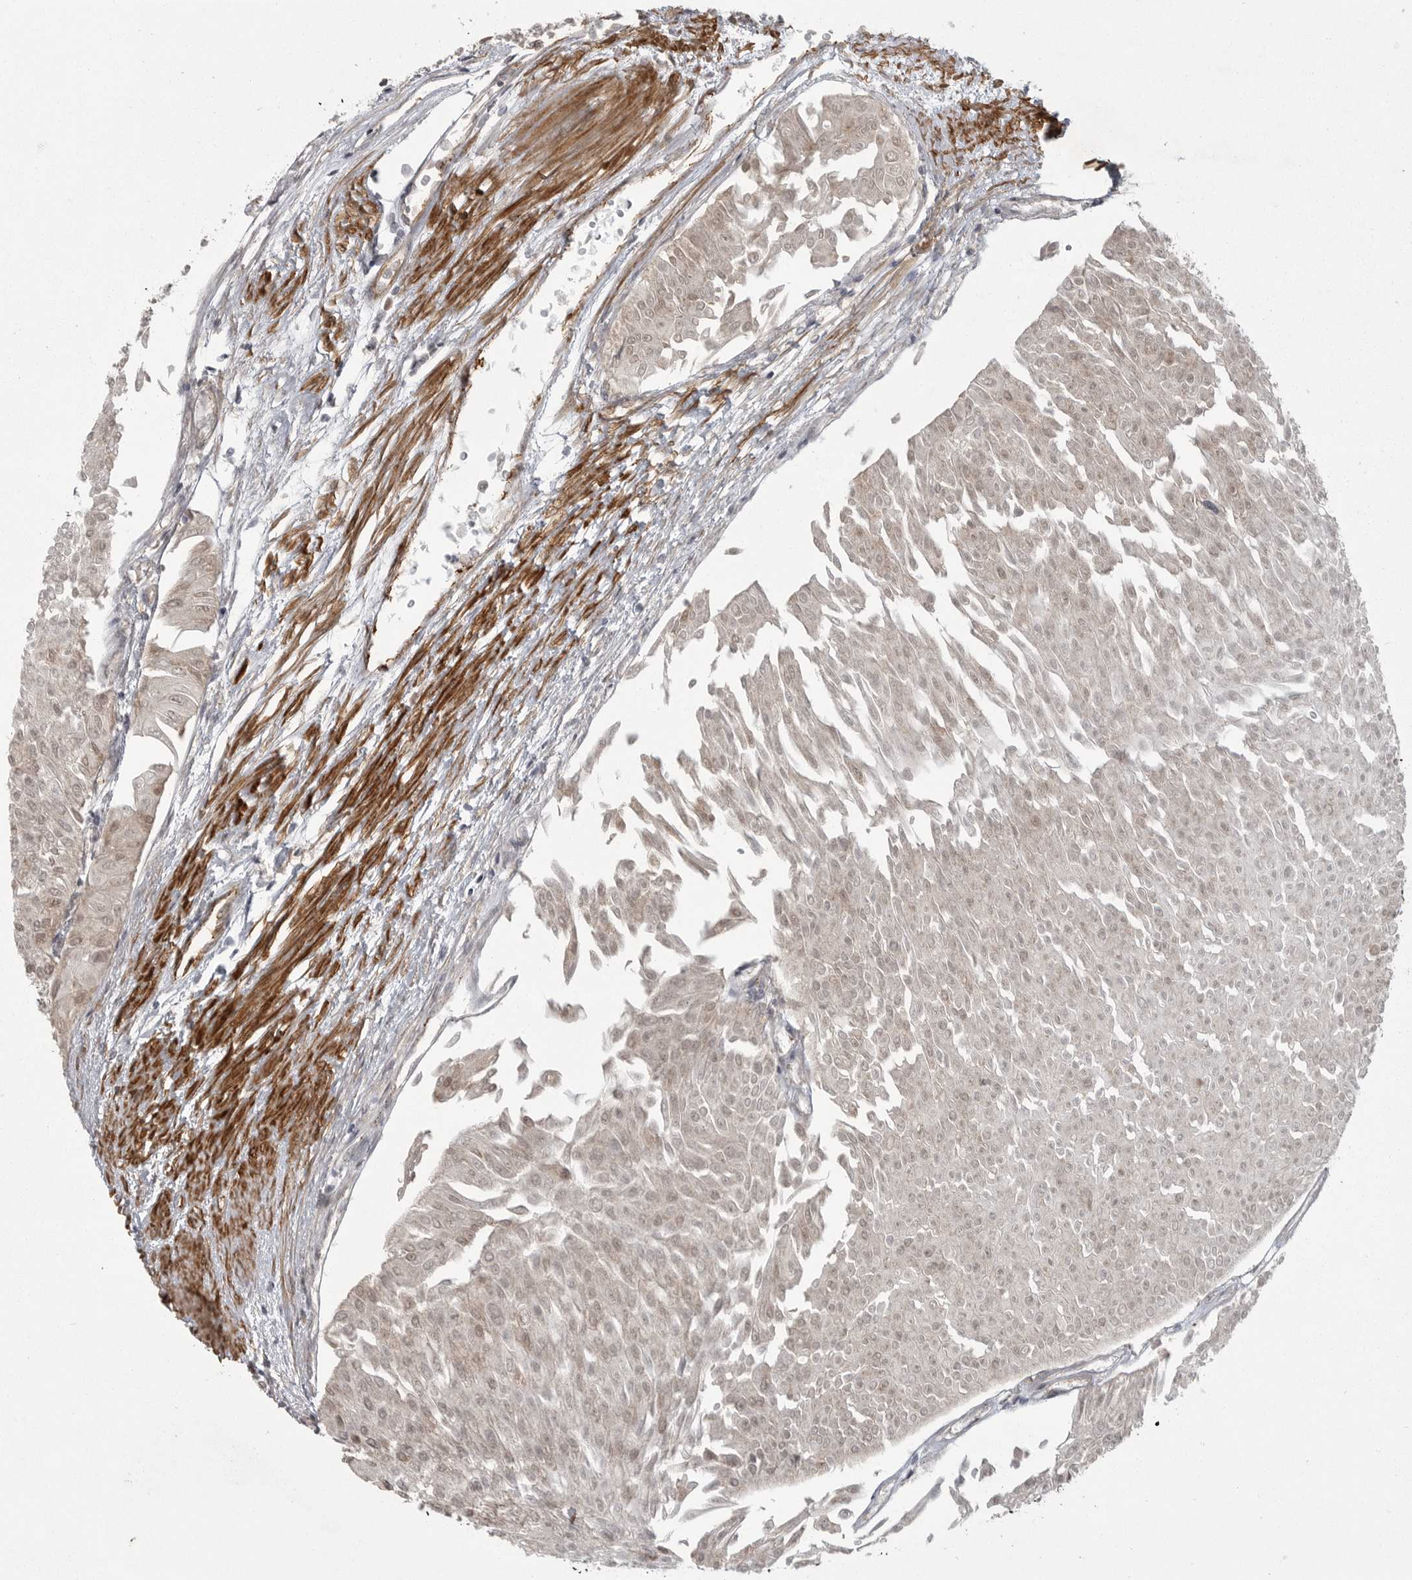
{"staining": {"intensity": "weak", "quantity": ">75%", "location": "nuclear"}, "tissue": "urothelial cancer", "cell_type": "Tumor cells", "image_type": "cancer", "snomed": [{"axis": "morphology", "description": "Urothelial carcinoma, Low grade"}, {"axis": "topography", "description": "Urinary bladder"}], "caption": "Protein expression analysis of human low-grade urothelial carcinoma reveals weak nuclear staining in approximately >75% of tumor cells. (Brightfield microscopy of DAB IHC at high magnification).", "gene": "PPP1R9A", "patient": {"sex": "male", "age": 67}}